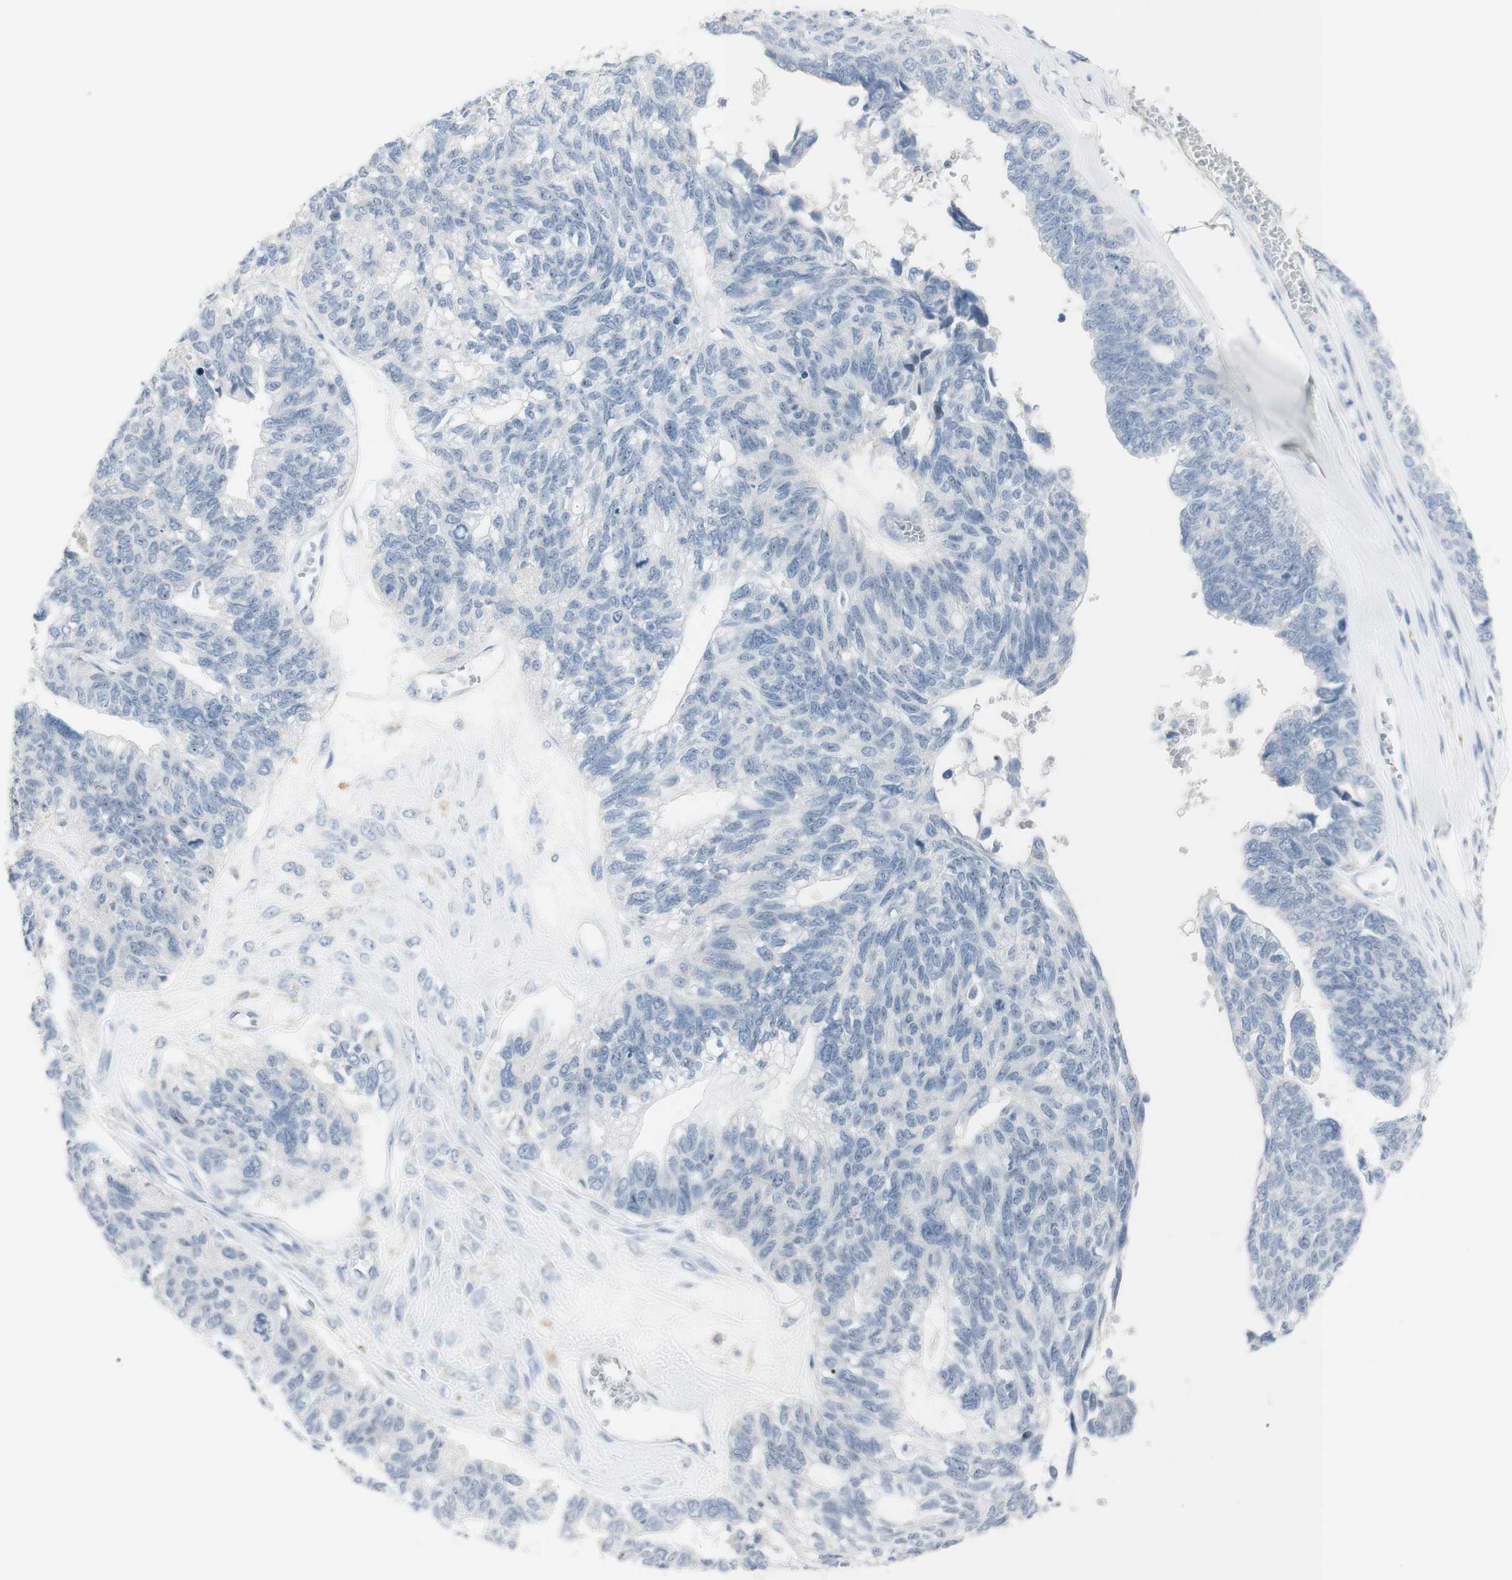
{"staining": {"intensity": "negative", "quantity": "none", "location": "none"}, "tissue": "ovarian cancer", "cell_type": "Tumor cells", "image_type": "cancer", "snomed": [{"axis": "morphology", "description": "Cystadenocarcinoma, serous, NOS"}, {"axis": "topography", "description": "Ovary"}], "caption": "Immunohistochemistry photomicrograph of serous cystadenocarcinoma (ovarian) stained for a protein (brown), which exhibits no positivity in tumor cells.", "gene": "ART3", "patient": {"sex": "female", "age": 79}}